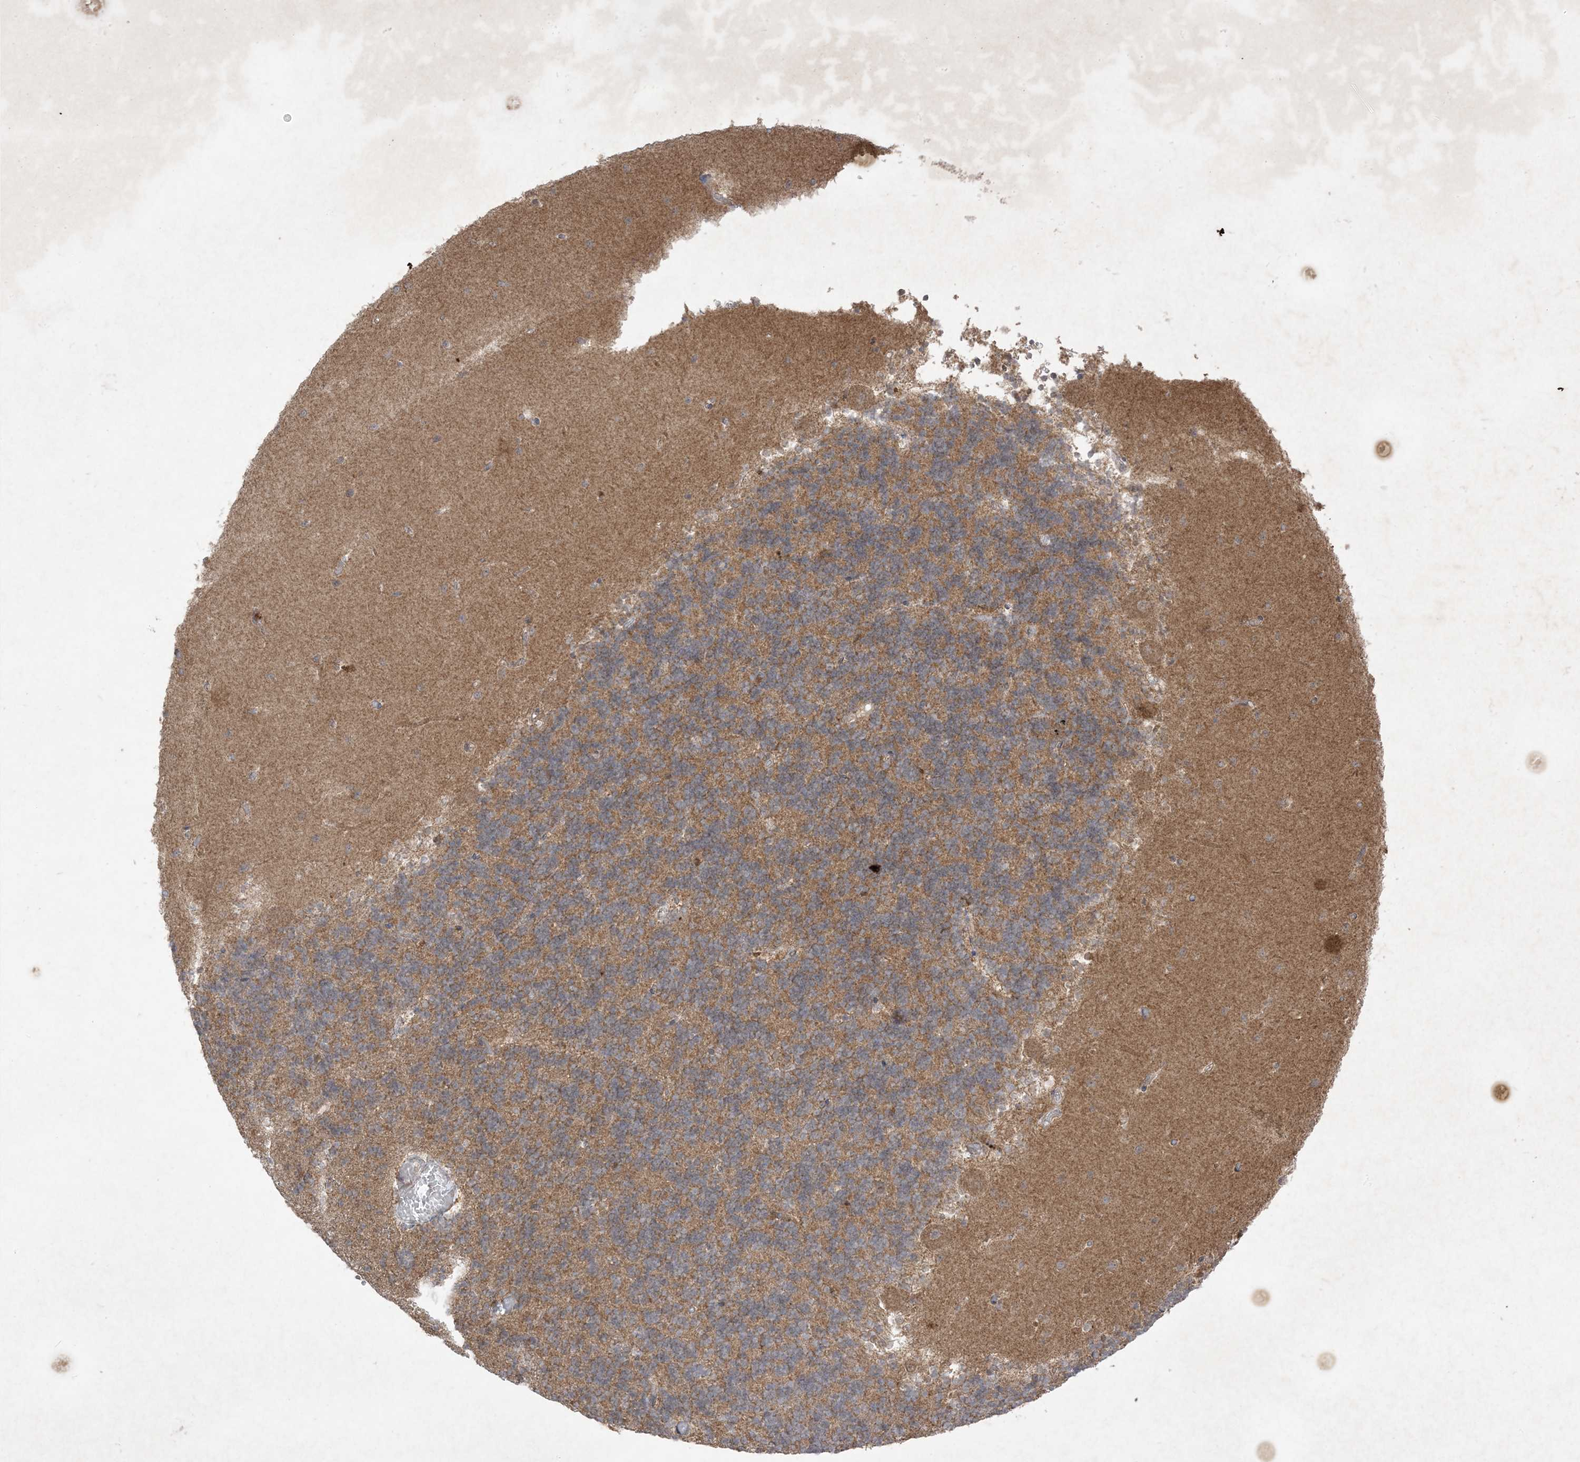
{"staining": {"intensity": "moderate", "quantity": ">75%", "location": "cytoplasmic/membranous"}, "tissue": "cerebellum", "cell_type": "Cells in granular layer", "image_type": "normal", "snomed": [{"axis": "morphology", "description": "Normal tissue, NOS"}, {"axis": "topography", "description": "Cerebellum"}], "caption": "A histopathology image showing moderate cytoplasmic/membranous positivity in about >75% of cells in granular layer in normal cerebellum, as visualized by brown immunohistochemical staining.", "gene": "UBE2C", "patient": {"sex": "male", "age": 37}}